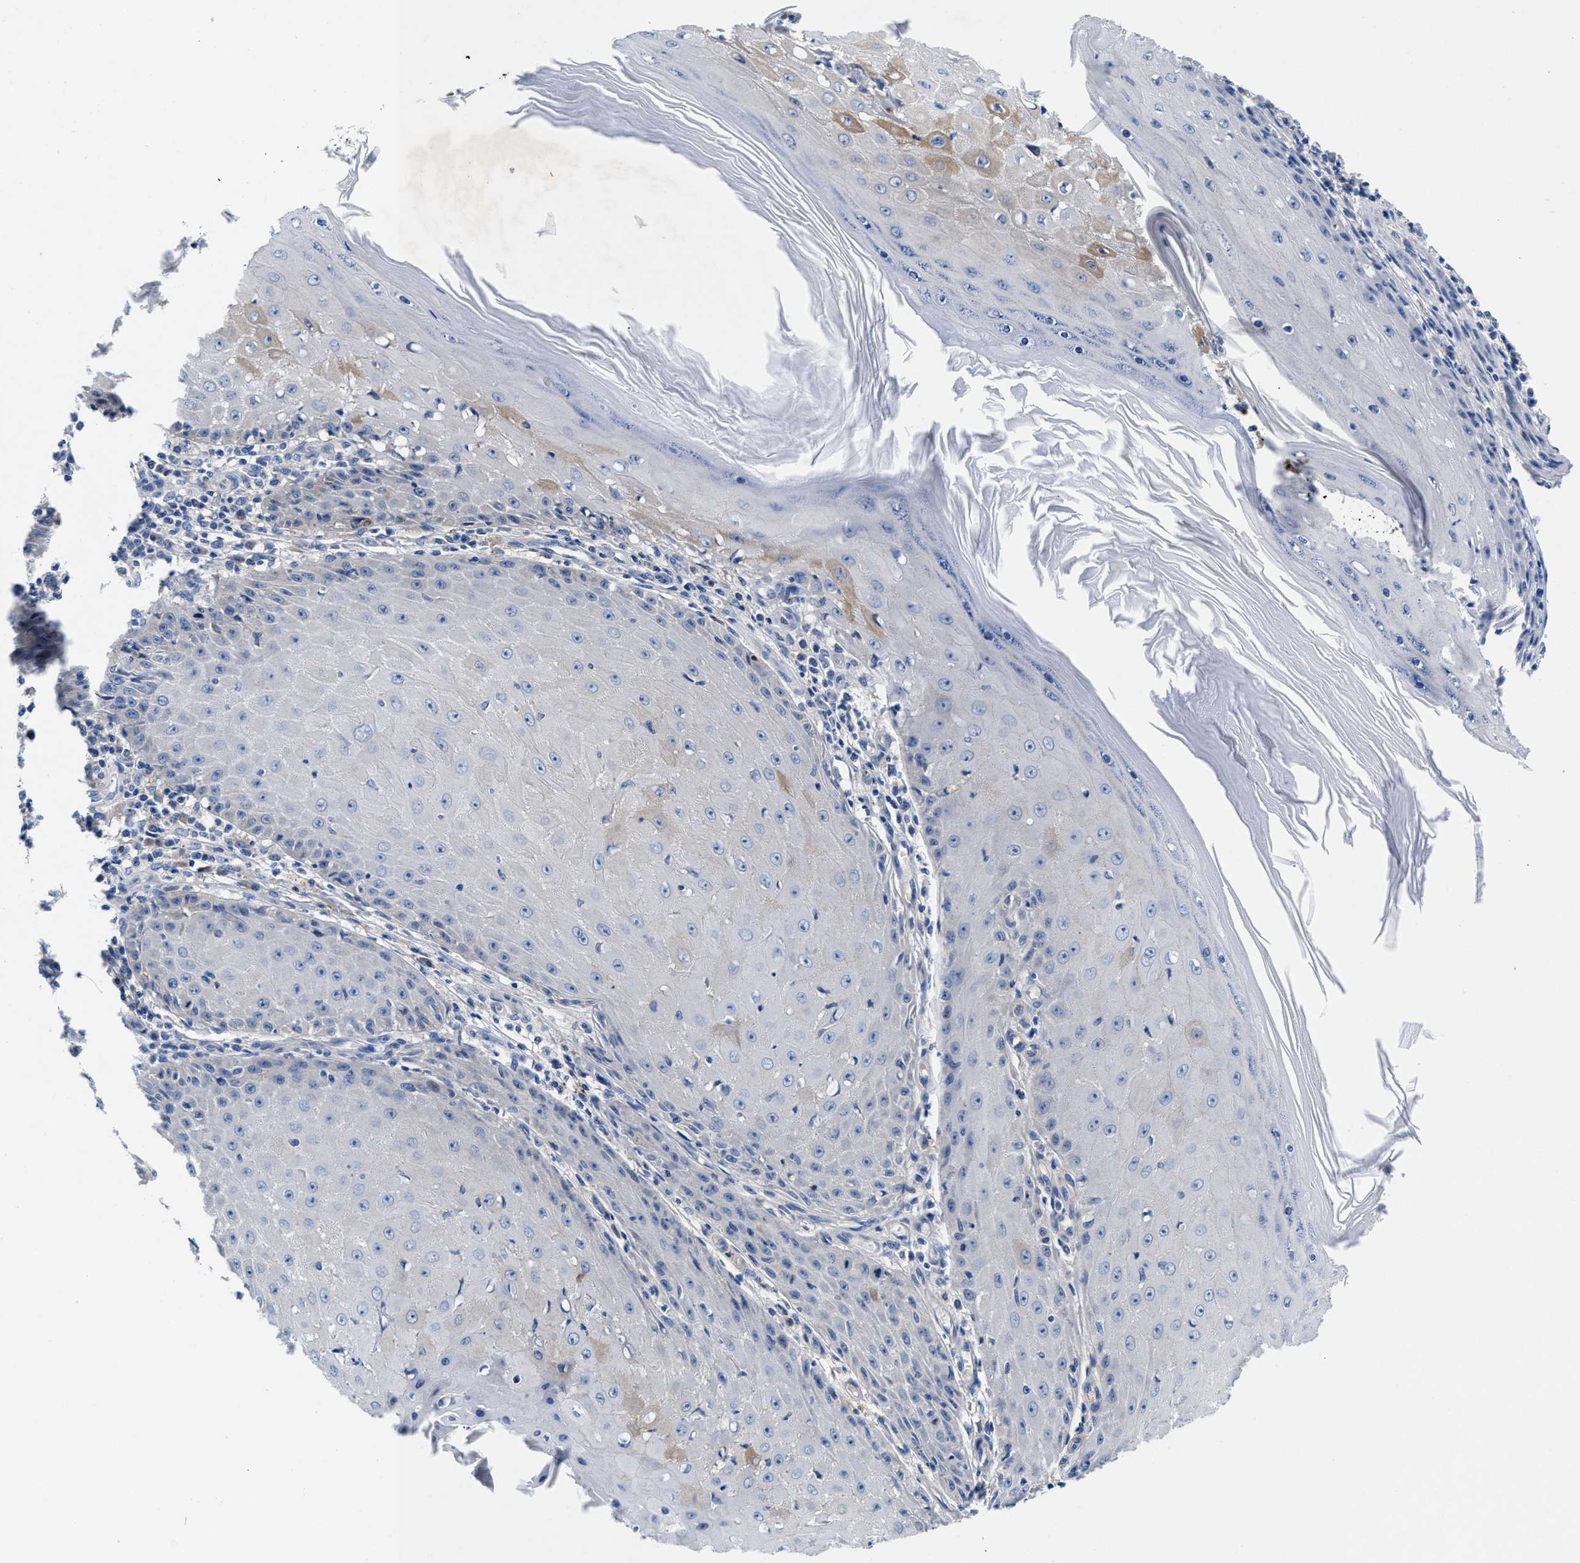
{"staining": {"intensity": "weak", "quantity": "<25%", "location": "cytoplasmic/membranous"}, "tissue": "skin cancer", "cell_type": "Tumor cells", "image_type": "cancer", "snomed": [{"axis": "morphology", "description": "Squamous cell carcinoma, NOS"}, {"axis": "topography", "description": "Skin"}], "caption": "Immunohistochemistry of squamous cell carcinoma (skin) demonstrates no staining in tumor cells.", "gene": "DHRS13", "patient": {"sex": "female", "age": 73}}